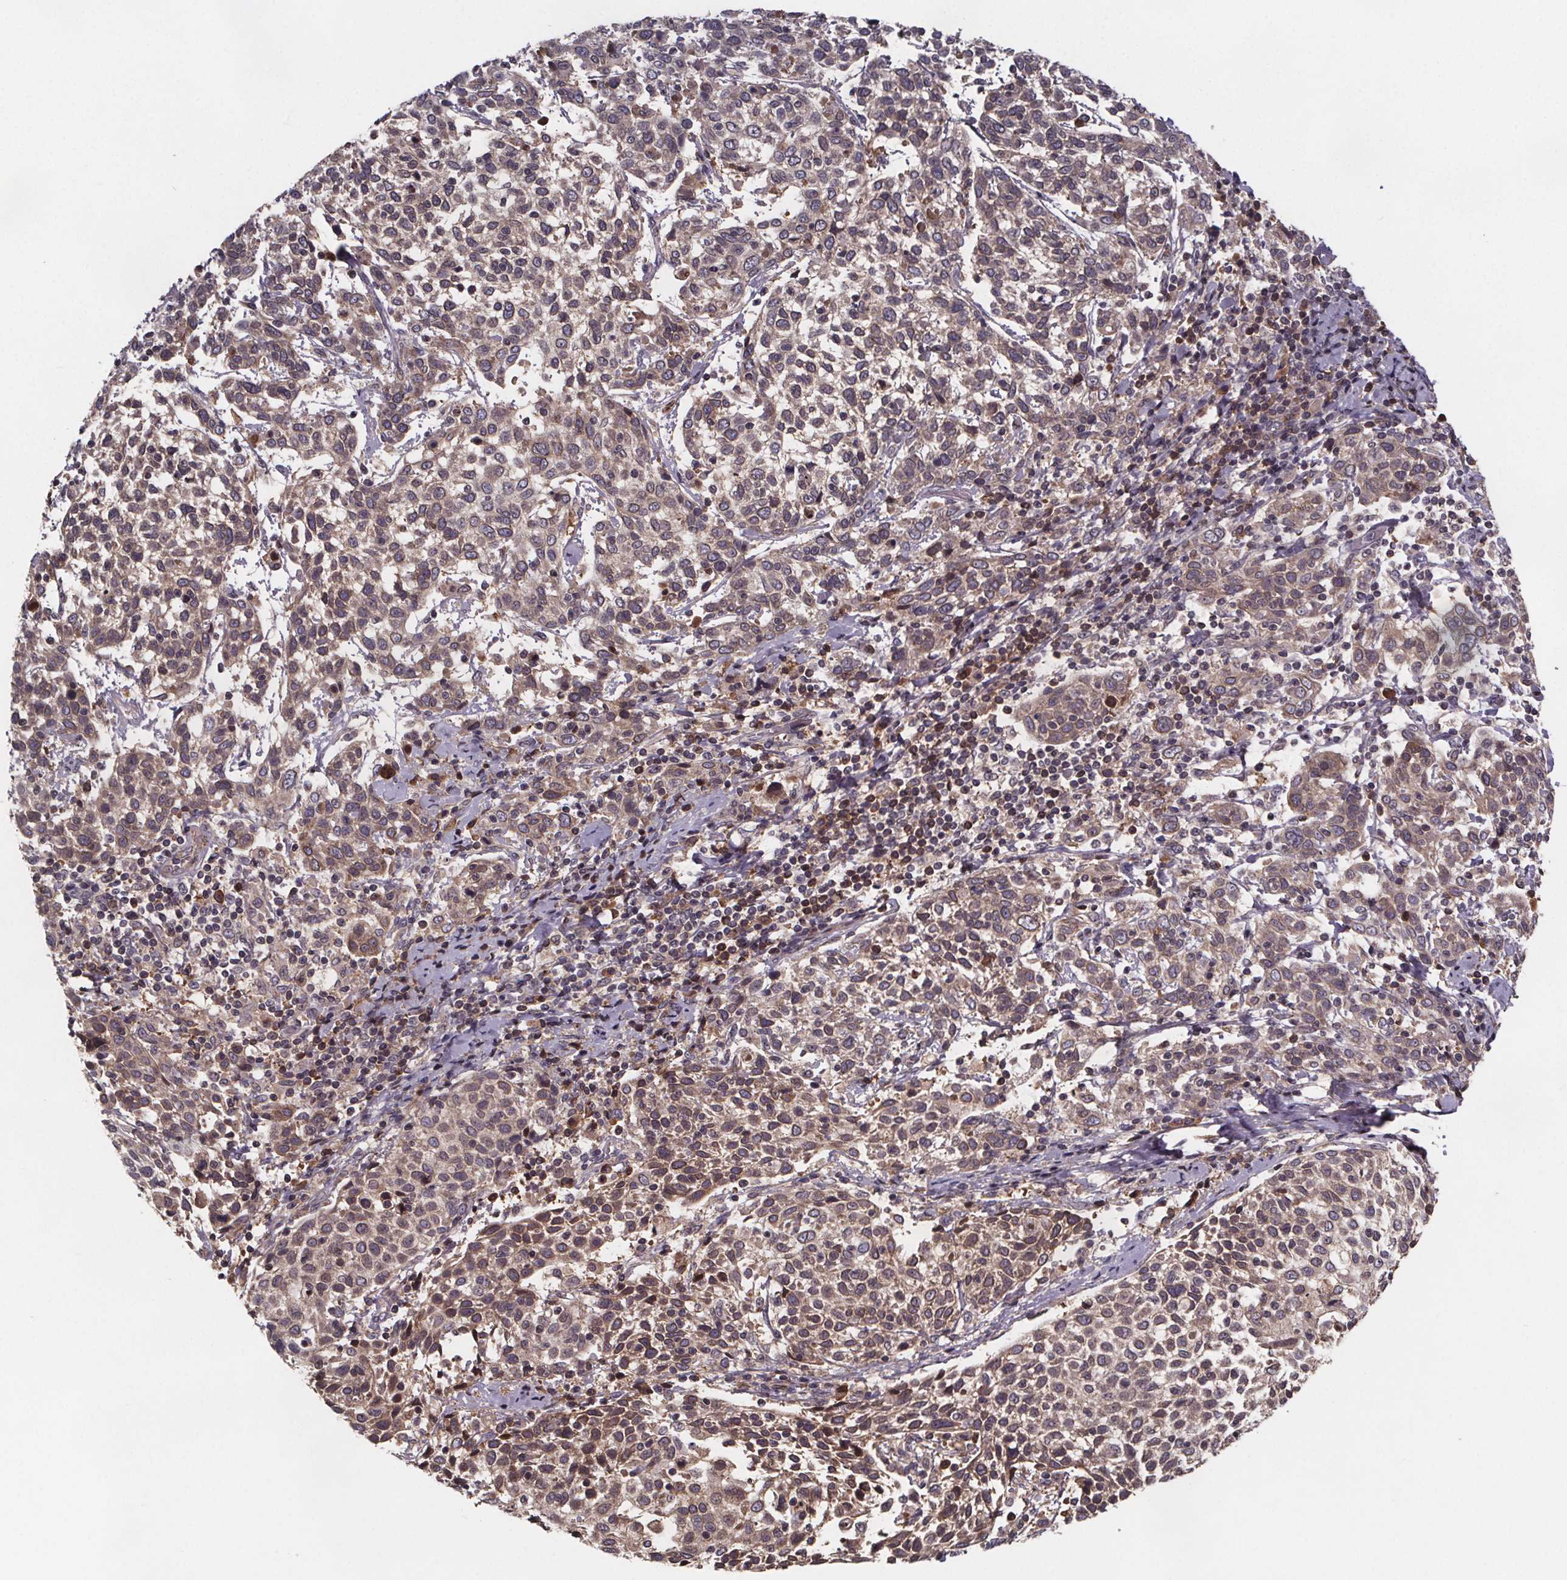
{"staining": {"intensity": "weak", "quantity": "25%-75%", "location": "cytoplasmic/membranous"}, "tissue": "cervical cancer", "cell_type": "Tumor cells", "image_type": "cancer", "snomed": [{"axis": "morphology", "description": "Squamous cell carcinoma, NOS"}, {"axis": "topography", "description": "Cervix"}], "caption": "Approximately 25%-75% of tumor cells in squamous cell carcinoma (cervical) show weak cytoplasmic/membranous protein staining as visualized by brown immunohistochemical staining.", "gene": "FASTKD3", "patient": {"sex": "female", "age": 61}}